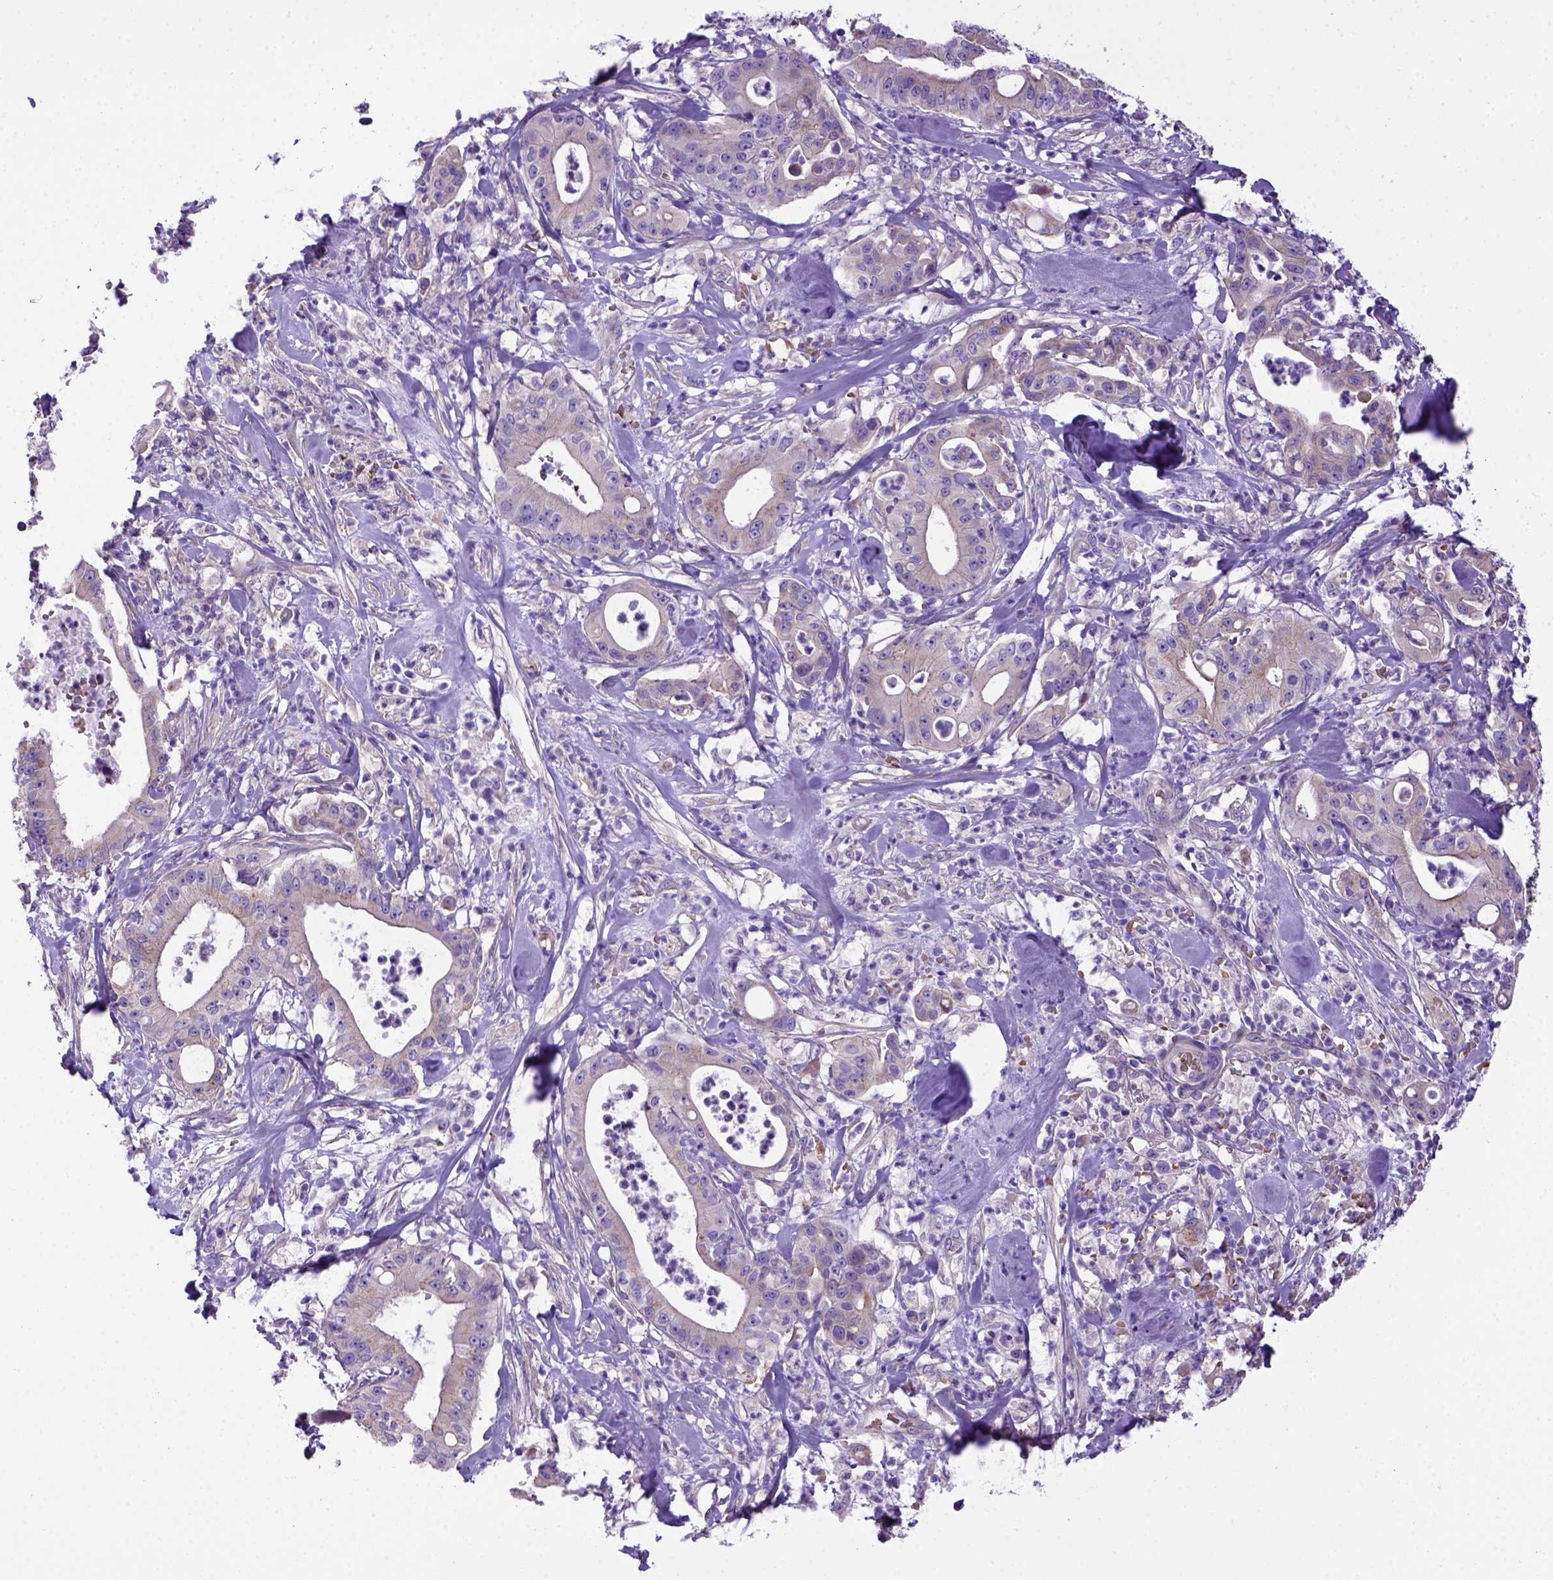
{"staining": {"intensity": "negative", "quantity": "none", "location": "none"}, "tissue": "pancreatic cancer", "cell_type": "Tumor cells", "image_type": "cancer", "snomed": [{"axis": "morphology", "description": "Adenocarcinoma, NOS"}, {"axis": "topography", "description": "Pancreas"}], "caption": "Immunohistochemistry of pancreatic cancer reveals no expression in tumor cells.", "gene": "ADAM12", "patient": {"sex": "male", "age": 71}}